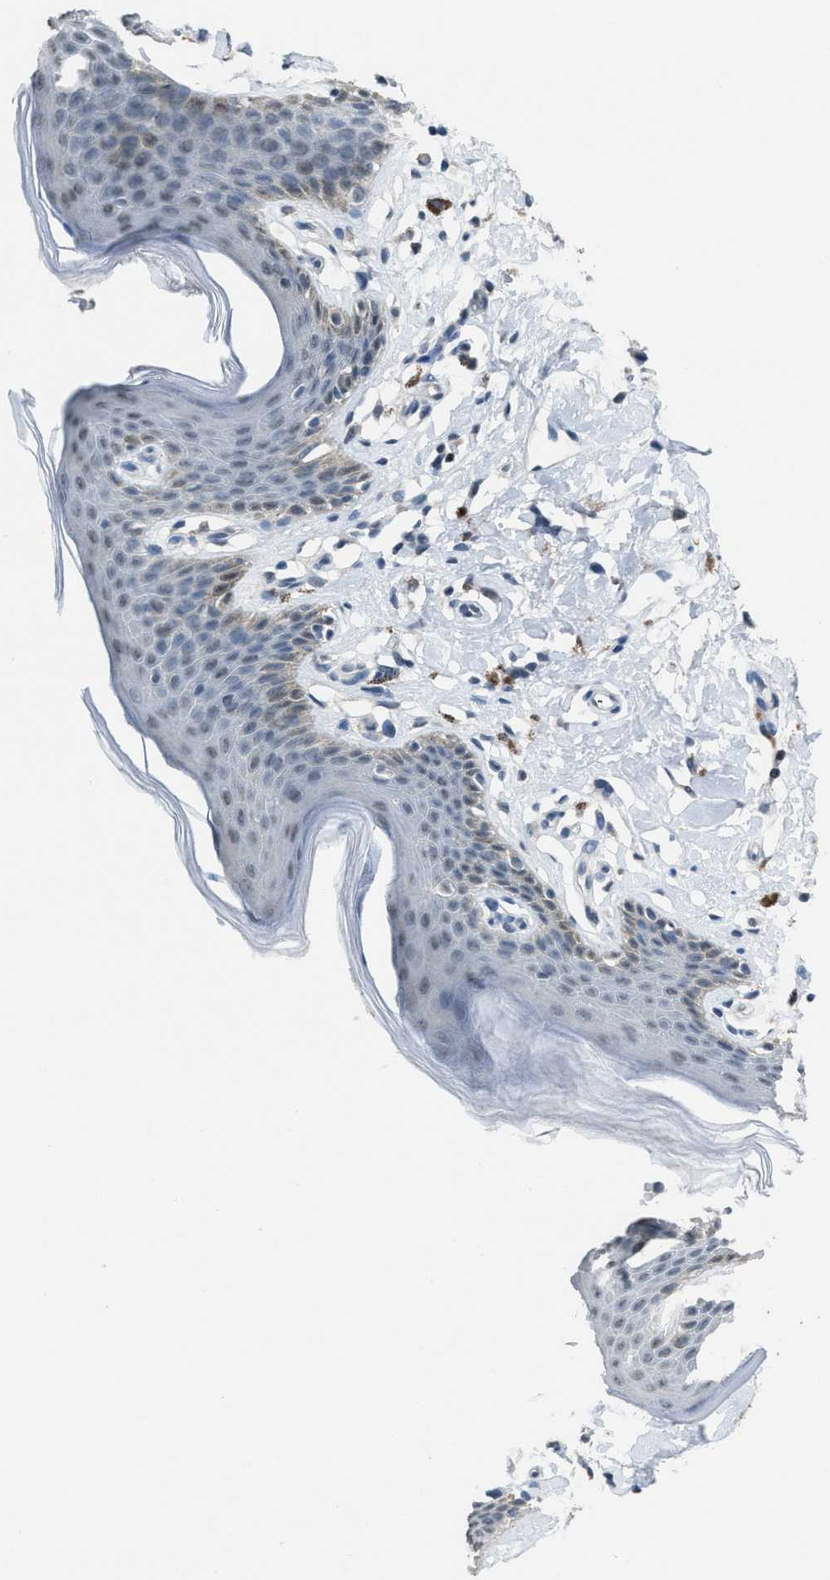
{"staining": {"intensity": "weak", "quantity": "<25%", "location": "nuclear"}, "tissue": "skin", "cell_type": "Epidermal cells", "image_type": "normal", "snomed": [{"axis": "morphology", "description": "Normal tissue, NOS"}, {"axis": "topography", "description": "Vulva"}], "caption": "Epidermal cells show no significant expression in unremarkable skin. Nuclei are stained in blue.", "gene": "ZNF276", "patient": {"sex": "female", "age": 66}}